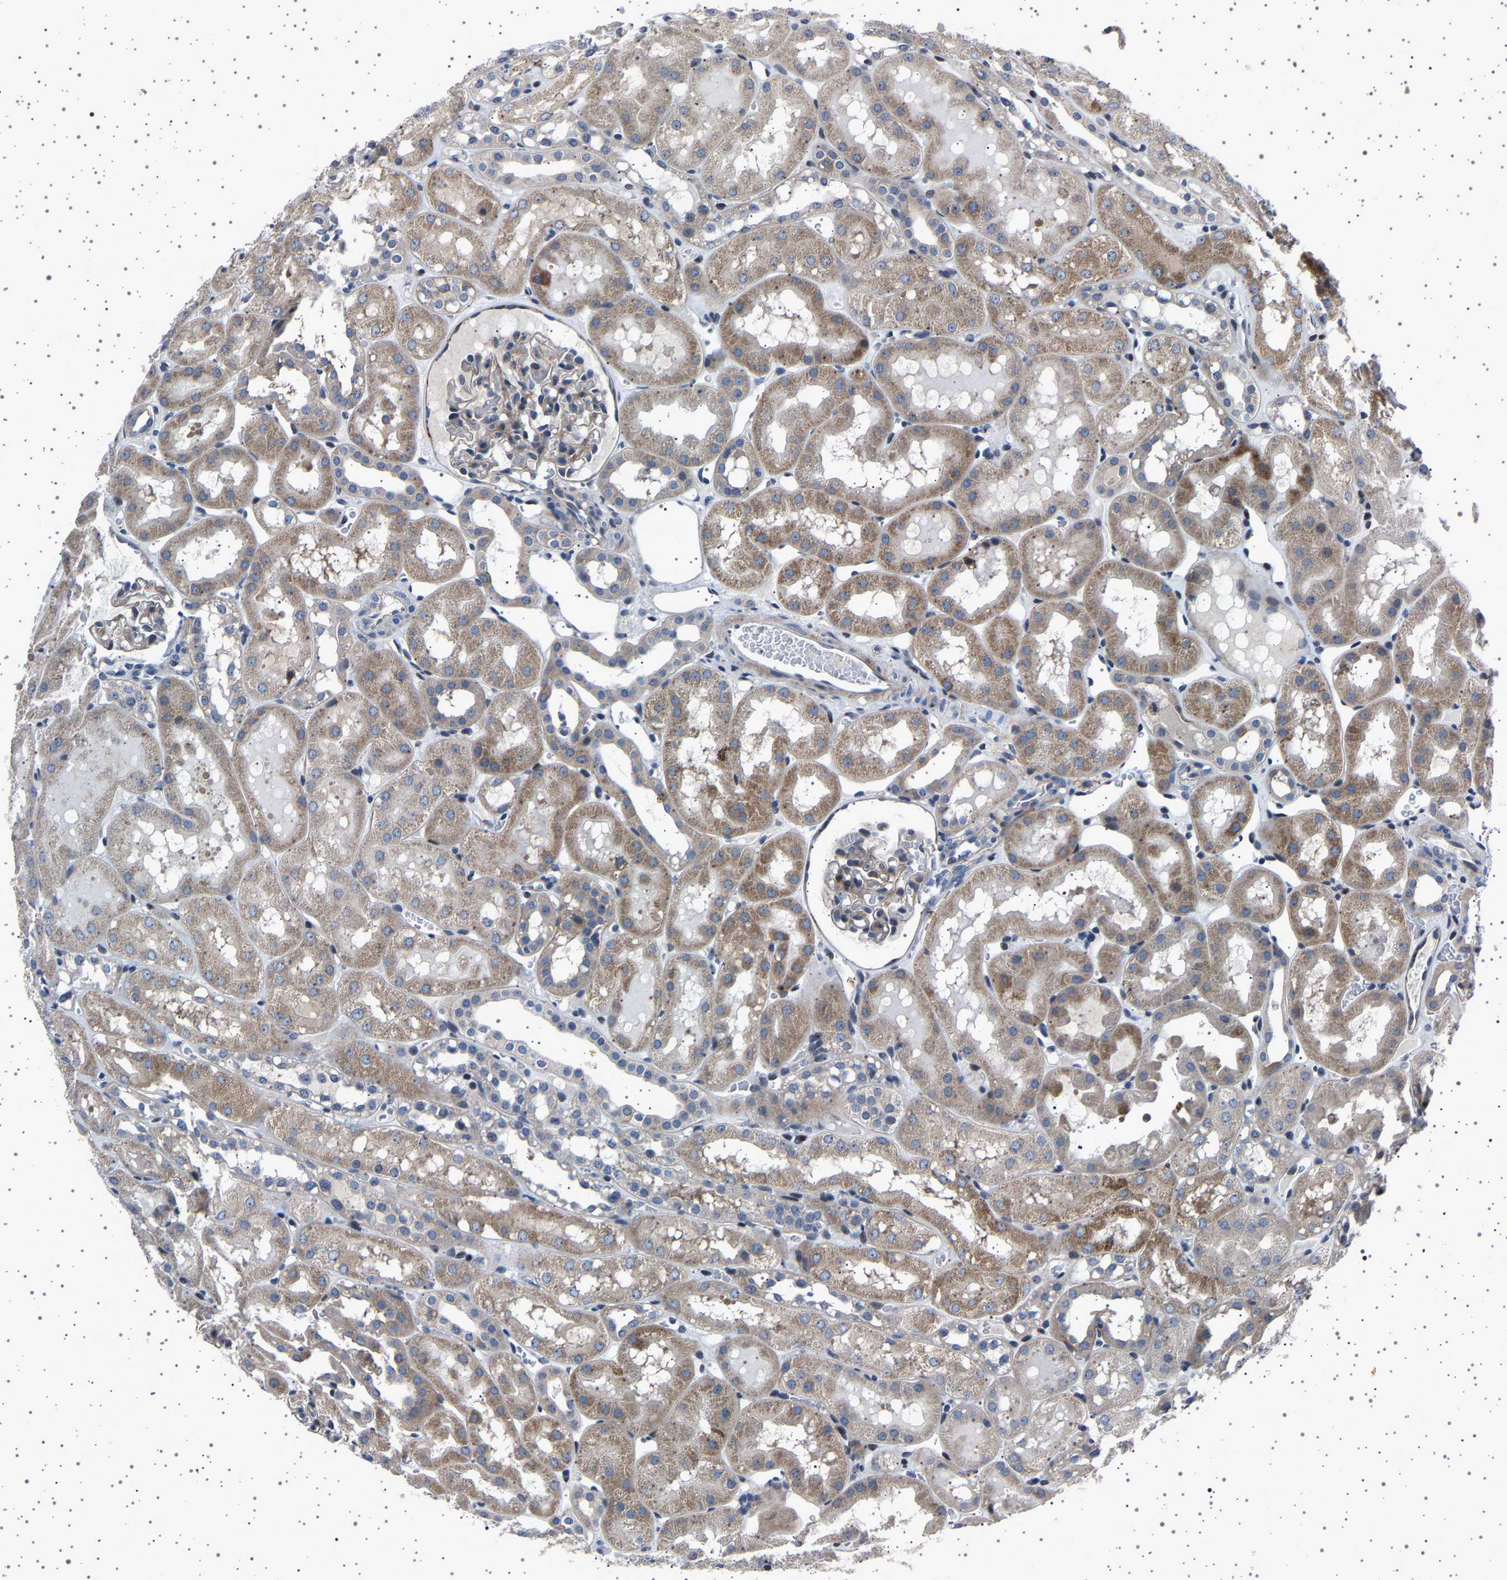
{"staining": {"intensity": "weak", "quantity": "<25%", "location": "cytoplasmic/membranous"}, "tissue": "kidney", "cell_type": "Cells in glomeruli", "image_type": "normal", "snomed": [{"axis": "morphology", "description": "Normal tissue, NOS"}, {"axis": "topography", "description": "Kidney"}, {"axis": "topography", "description": "Urinary bladder"}], "caption": "Immunohistochemistry photomicrograph of unremarkable kidney: kidney stained with DAB (3,3'-diaminobenzidine) shows no significant protein positivity in cells in glomeruli. (DAB immunohistochemistry with hematoxylin counter stain).", "gene": "PAK5", "patient": {"sex": "male", "age": 16}}